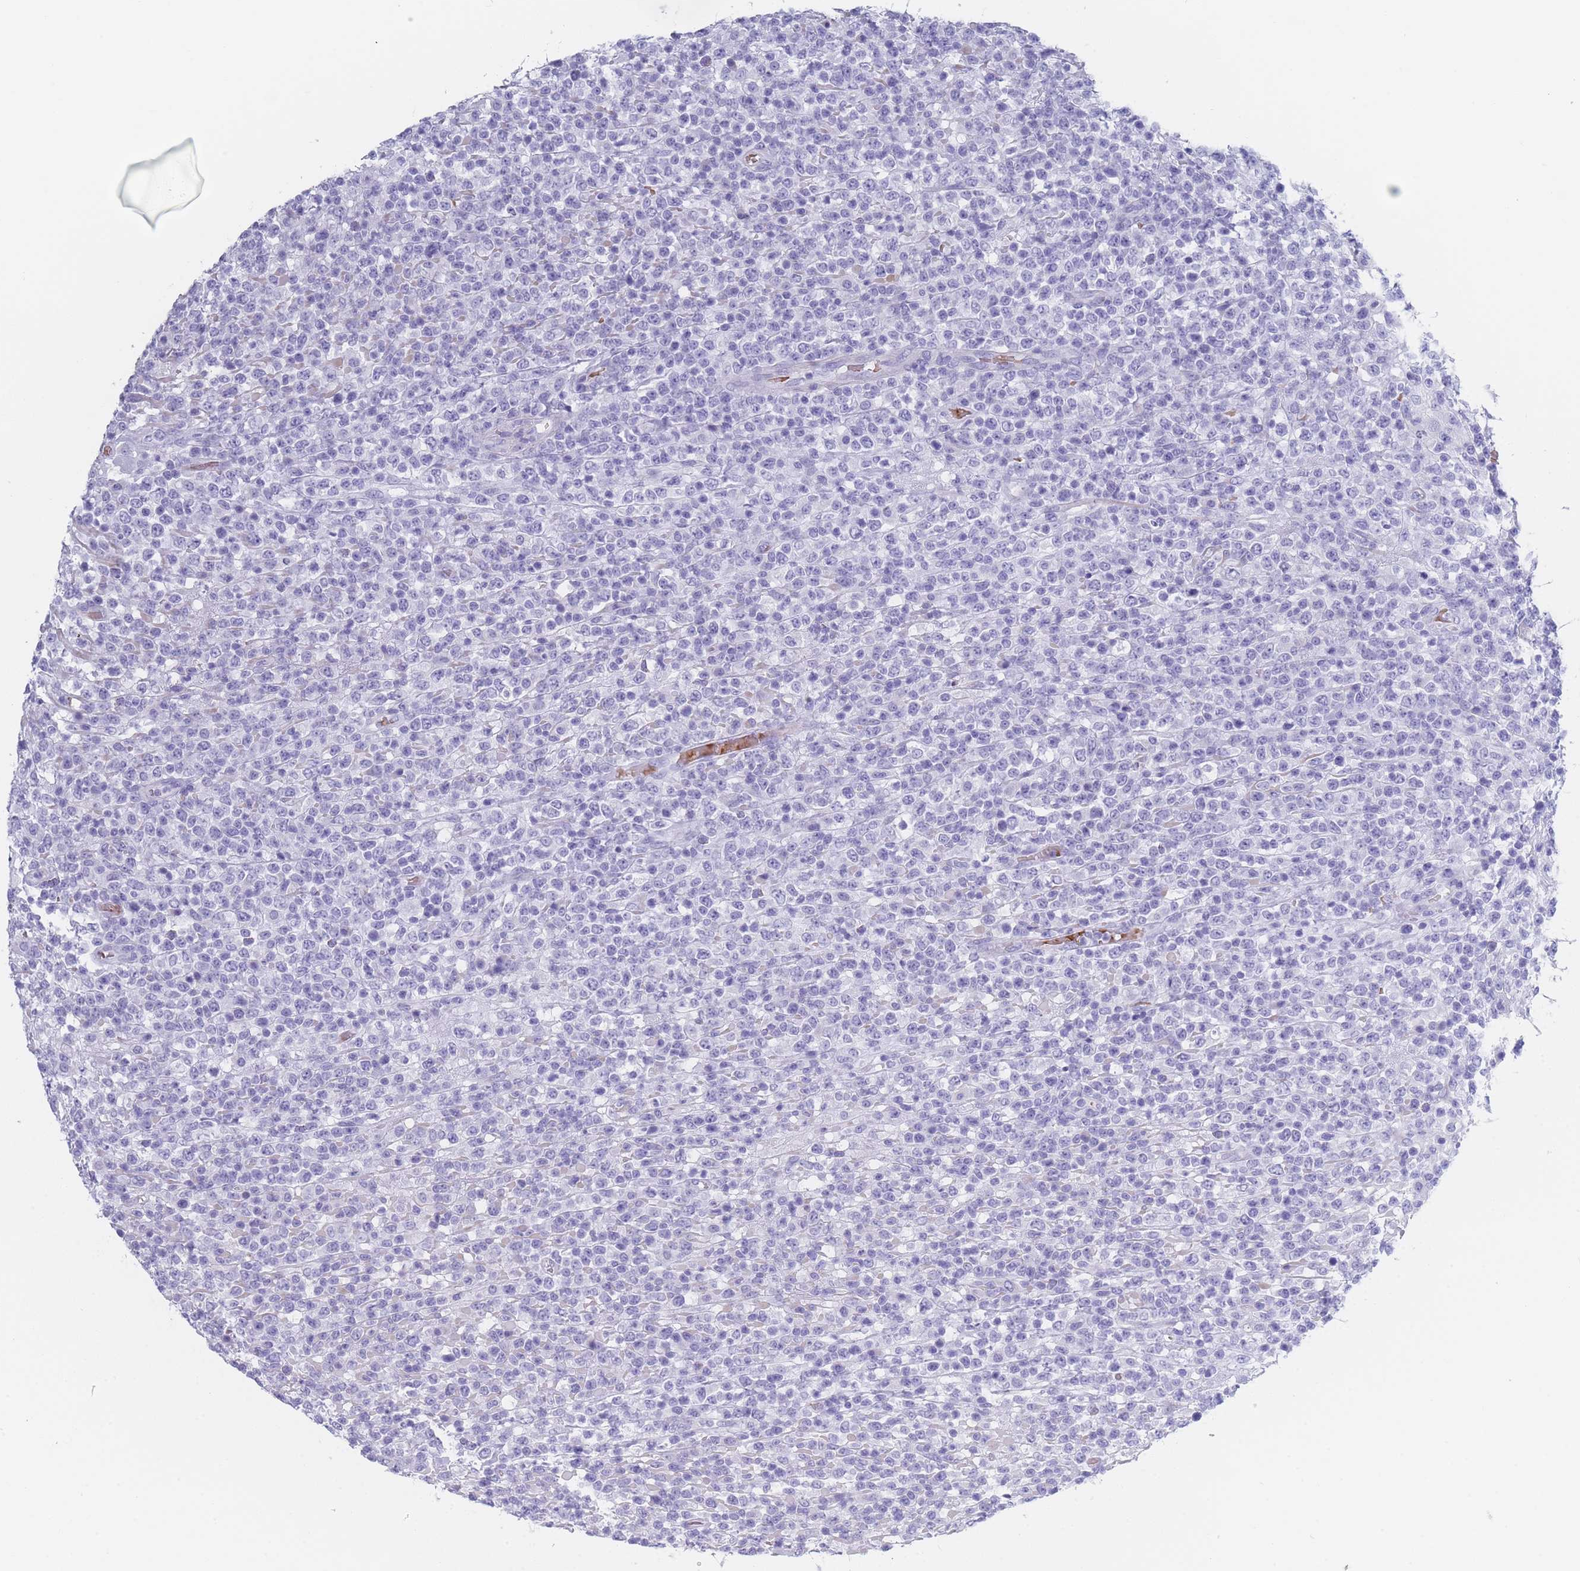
{"staining": {"intensity": "negative", "quantity": "none", "location": "none"}, "tissue": "lymphoma", "cell_type": "Tumor cells", "image_type": "cancer", "snomed": [{"axis": "morphology", "description": "Malignant lymphoma, non-Hodgkin's type, High grade"}, {"axis": "topography", "description": "Colon"}], "caption": "High power microscopy micrograph of an IHC photomicrograph of high-grade malignant lymphoma, non-Hodgkin's type, revealing no significant staining in tumor cells.", "gene": "OR5D16", "patient": {"sex": "female", "age": 53}}